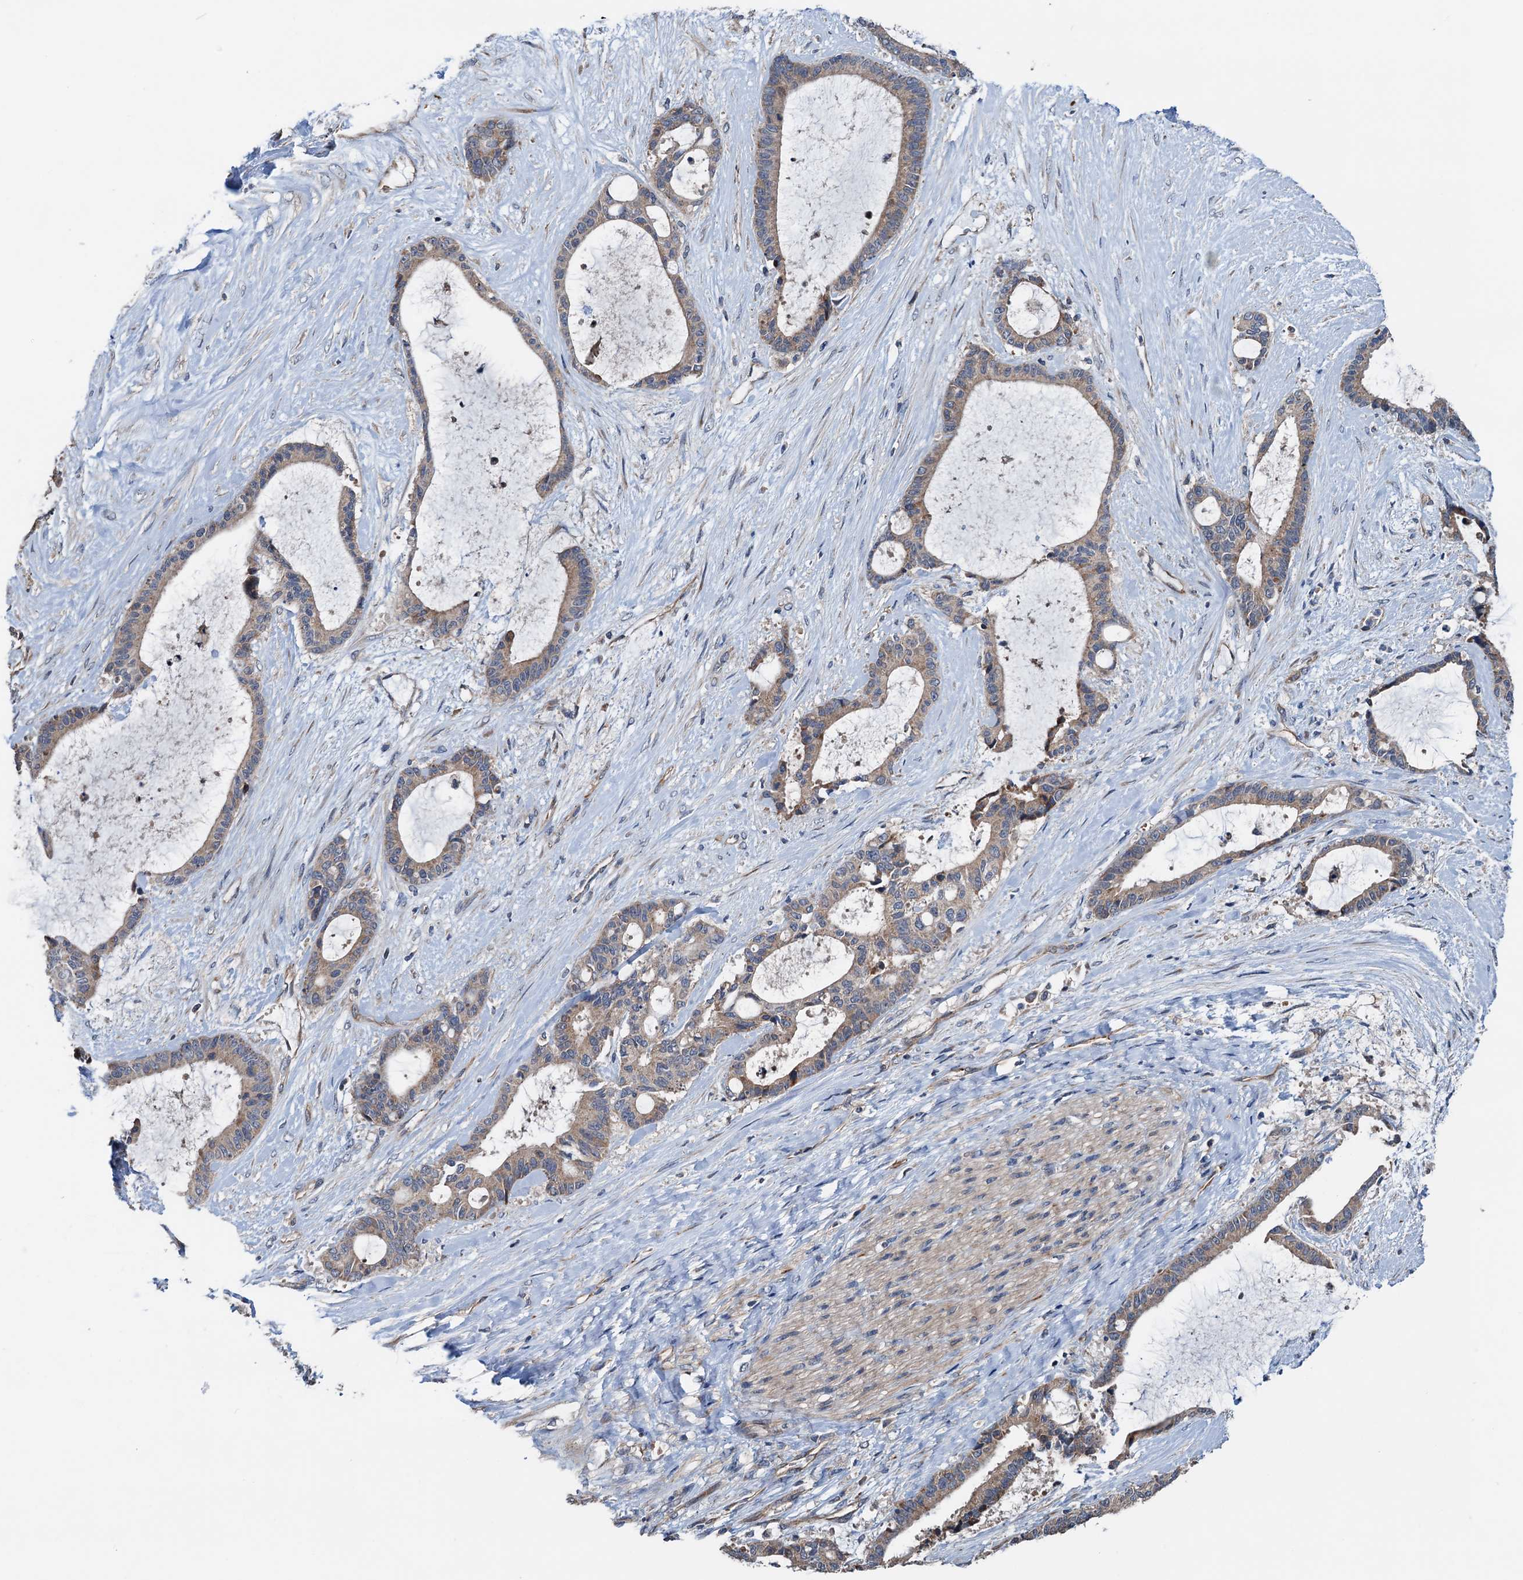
{"staining": {"intensity": "moderate", "quantity": ">75%", "location": "cytoplasmic/membranous"}, "tissue": "liver cancer", "cell_type": "Tumor cells", "image_type": "cancer", "snomed": [{"axis": "morphology", "description": "Normal tissue, NOS"}, {"axis": "morphology", "description": "Cholangiocarcinoma"}, {"axis": "topography", "description": "Liver"}, {"axis": "topography", "description": "Peripheral nerve tissue"}], "caption": "The image demonstrates staining of cholangiocarcinoma (liver), revealing moderate cytoplasmic/membranous protein staining (brown color) within tumor cells. The staining was performed using DAB (3,3'-diaminobenzidine) to visualize the protein expression in brown, while the nuclei were stained in blue with hematoxylin (Magnification: 20x).", "gene": "ELAC1", "patient": {"sex": "female", "age": 73}}